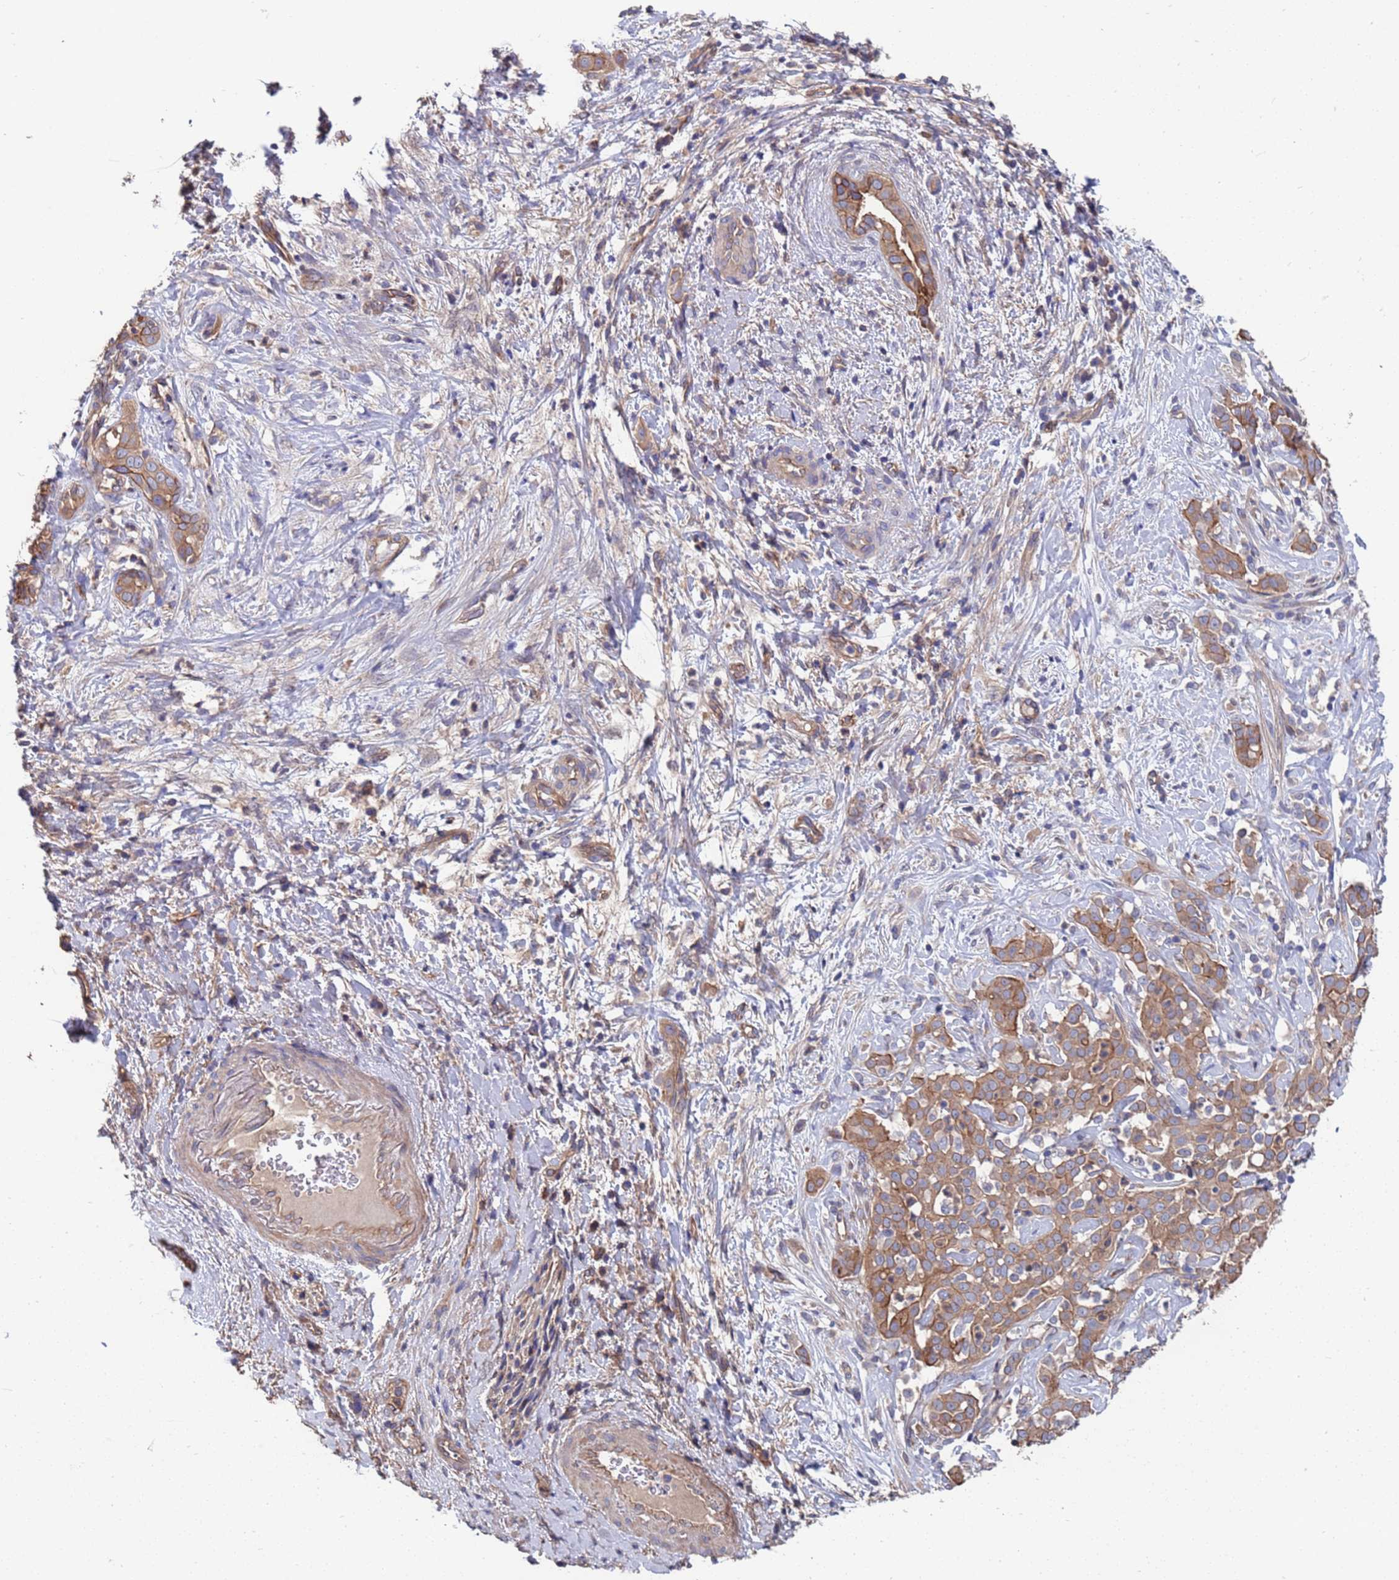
{"staining": {"intensity": "moderate", "quantity": ">75%", "location": "cytoplasmic/membranous"}, "tissue": "liver cancer", "cell_type": "Tumor cells", "image_type": "cancer", "snomed": [{"axis": "morphology", "description": "Cholangiocarcinoma"}, {"axis": "topography", "description": "Liver"}], "caption": "Immunohistochemical staining of human cholangiocarcinoma (liver) displays medium levels of moderate cytoplasmic/membranous staining in approximately >75% of tumor cells.", "gene": "NDUFAF6", "patient": {"sex": "male", "age": 67}}